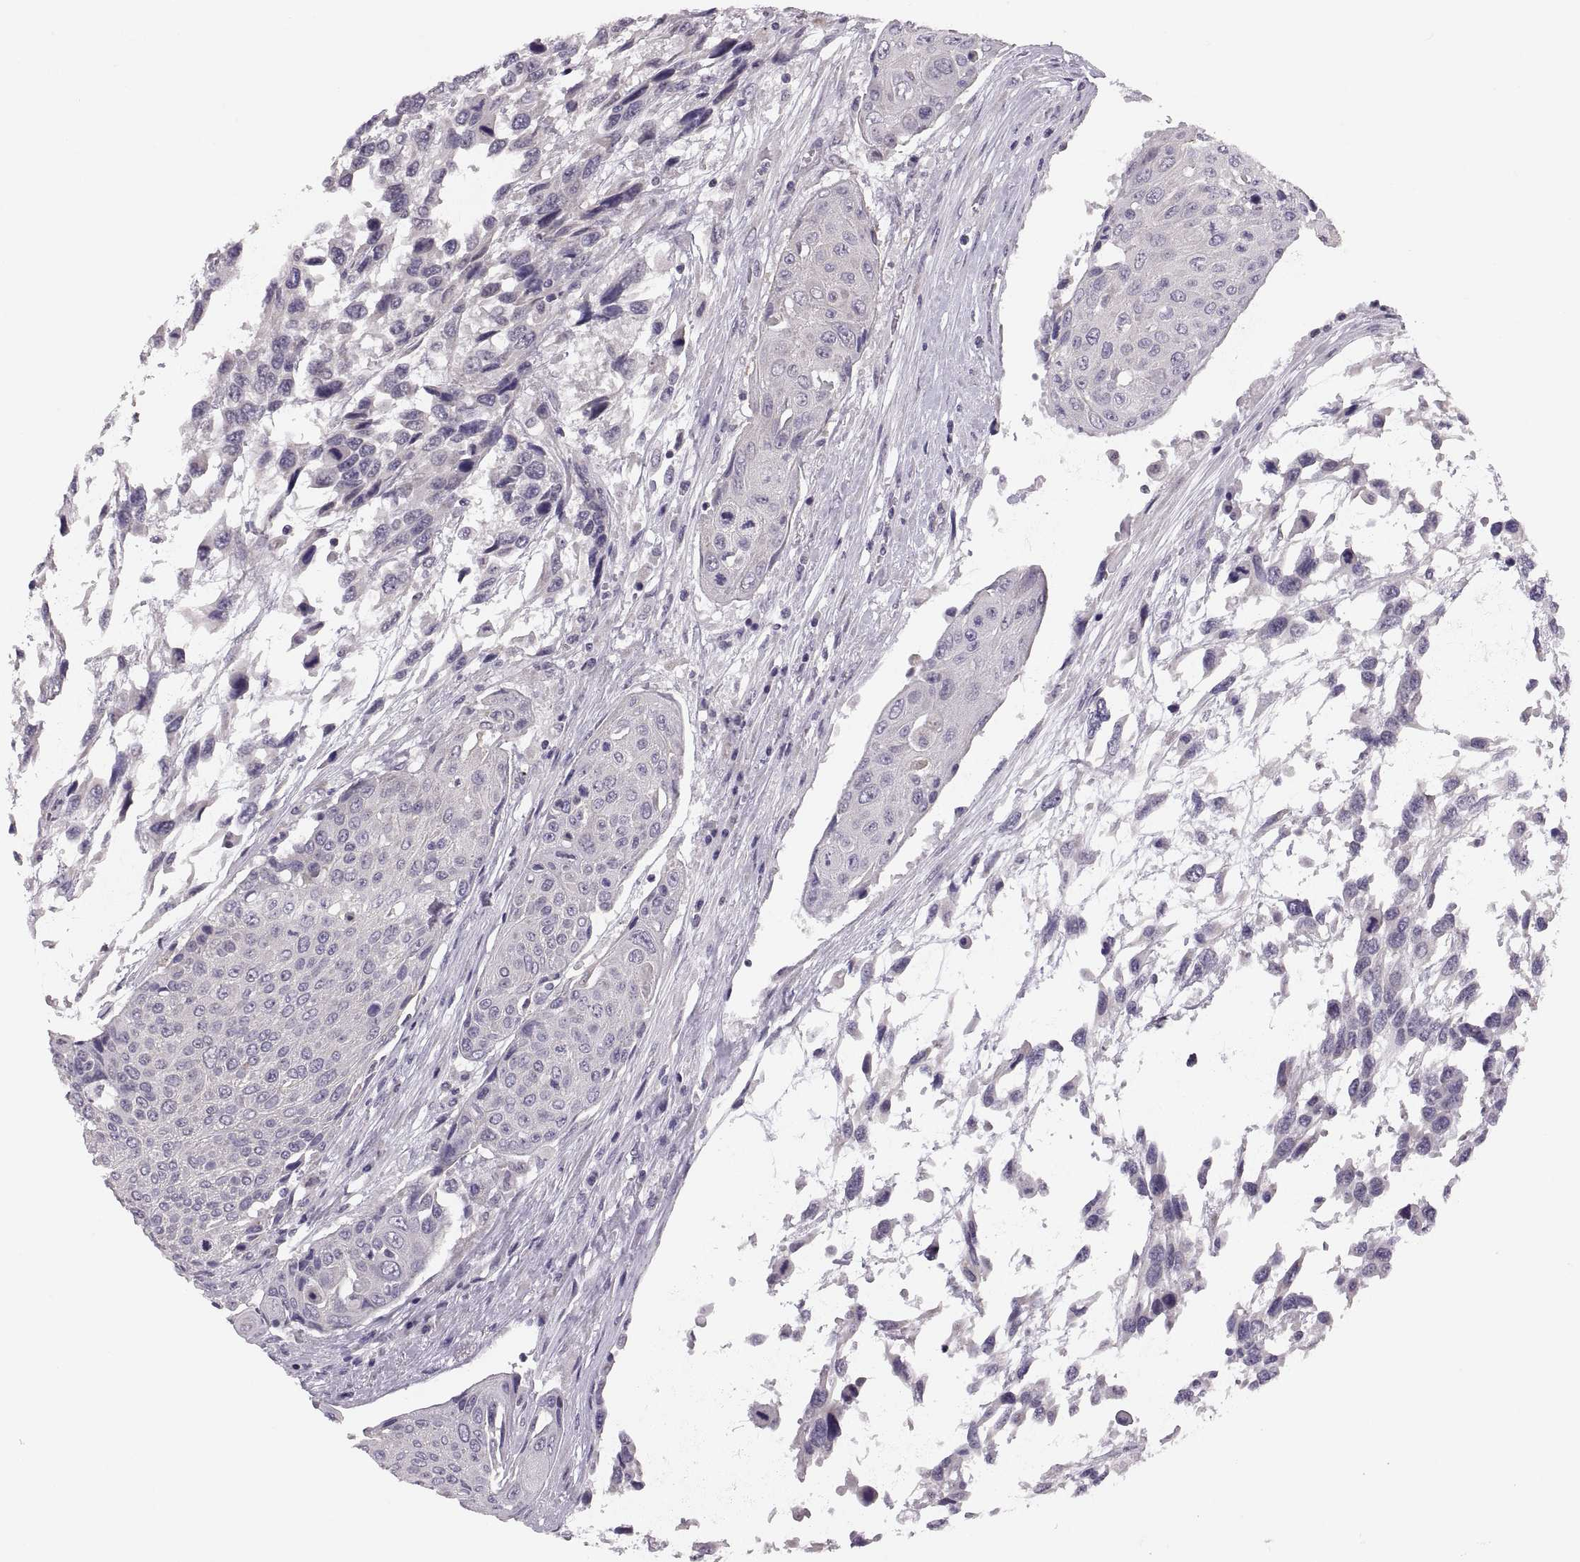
{"staining": {"intensity": "negative", "quantity": "none", "location": "none"}, "tissue": "urothelial cancer", "cell_type": "Tumor cells", "image_type": "cancer", "snomed": [{"axis": "morphology", "description": "Urothelial carcinoma, High grade"}, {"axis": "topography", "description": "Urinary bladder"}], "caption": "Urothelial cancer was stained to show a protein in brown. There is no significant positivity in tumor cells.", "gene": "ADH6", "patient": {"sex": "female", "age": 70}}